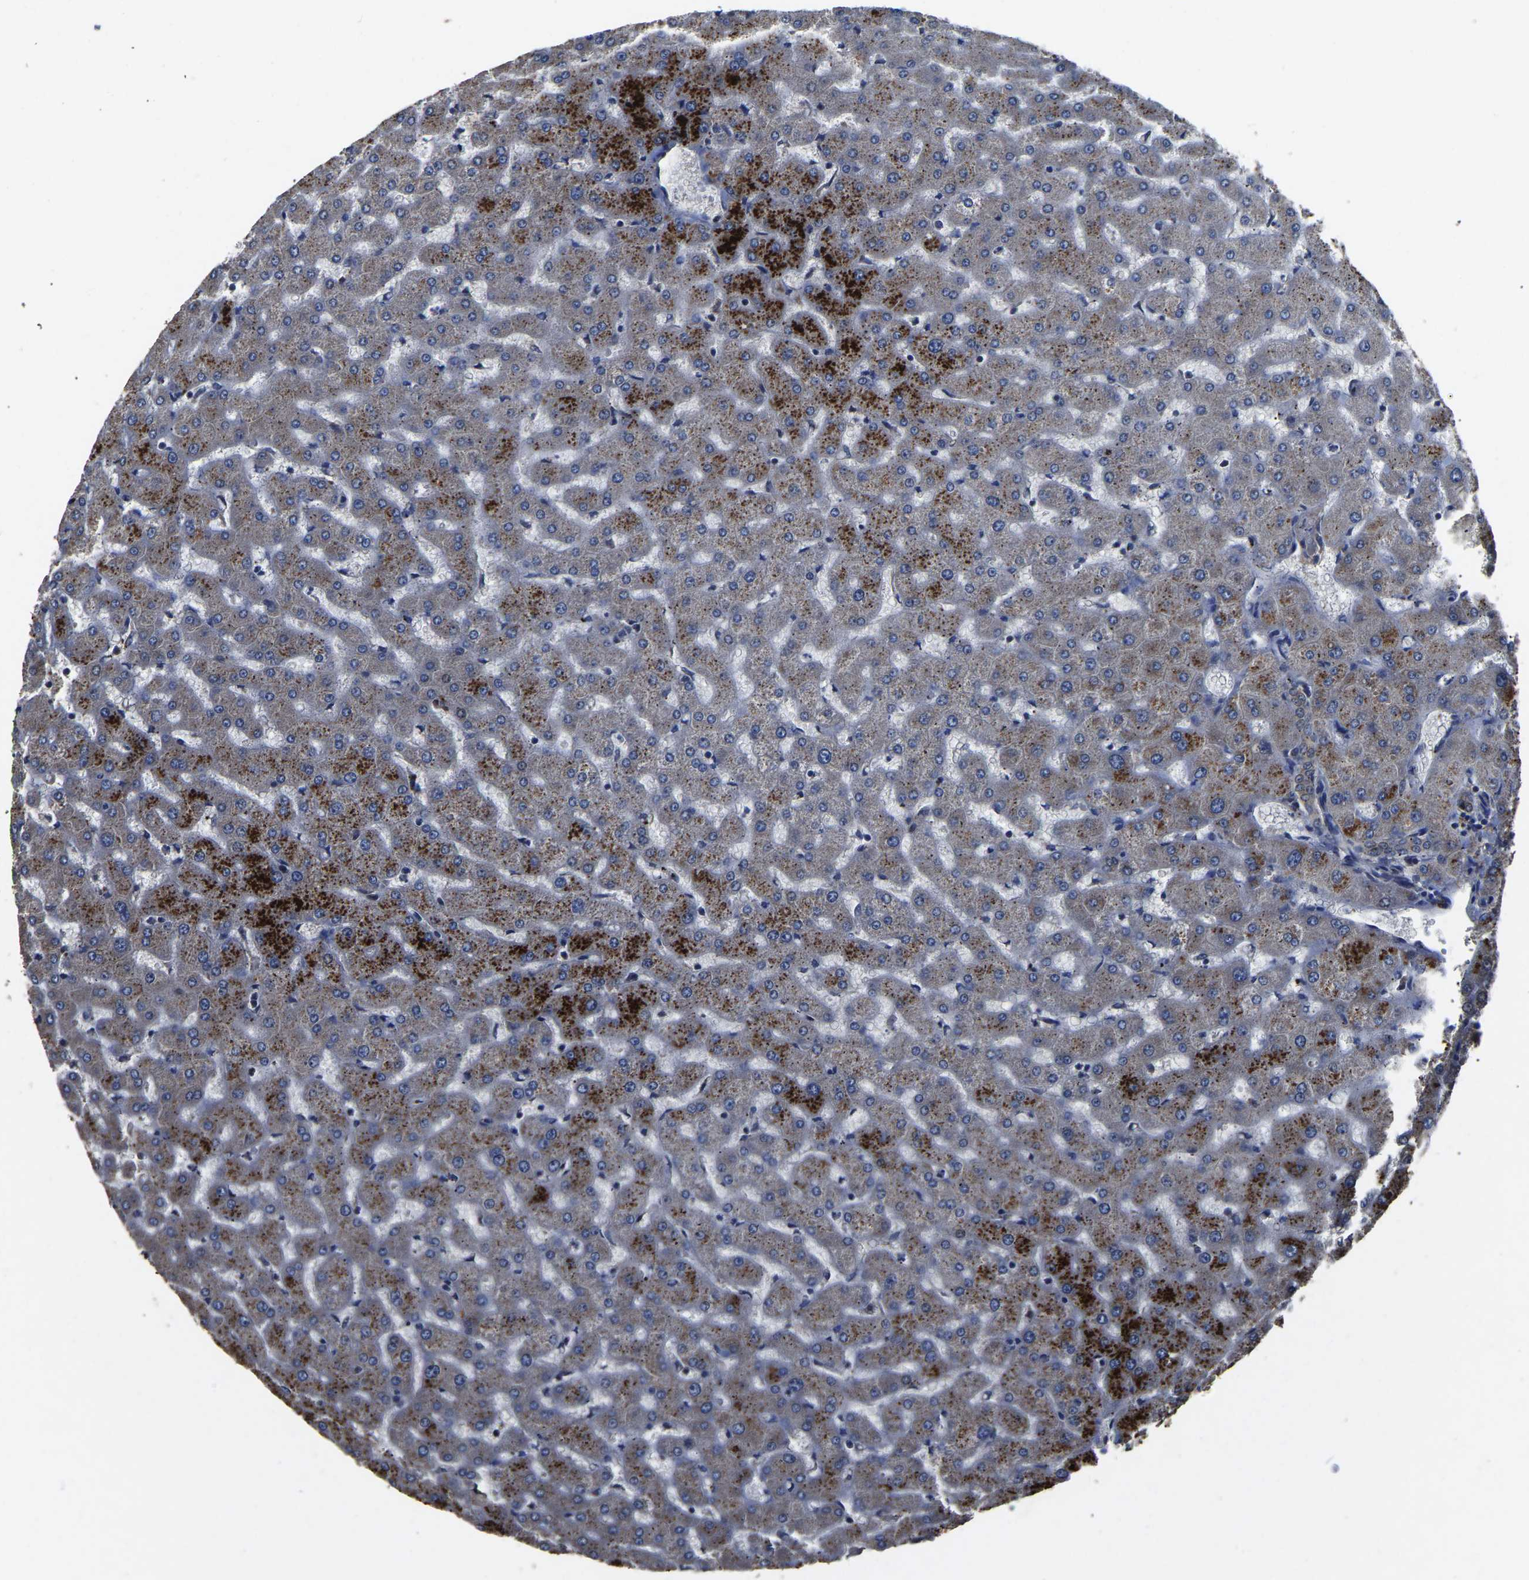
{"staining": {"intensity": "weak", "quantity": ">75%", "location": "cytoplasmic/membranous"}, "tissue": "liver", "cell_type": "Cholangiocytes", "image_type": "normal", "snomed": [{"axis": "morphology", "description": "Normal tissue, NOS"}, {"axis": "topography", "description": "Liver"}], "caption": "Immunohistochemistry (IHC) (DAB) staining of normal human liver demonstrates weak cytoplasmic/membranous protein expression in approximately >75% of cholangiocytes.", "gene": "CRYZL1", "patient": {"sex": "female", "age": 63}}